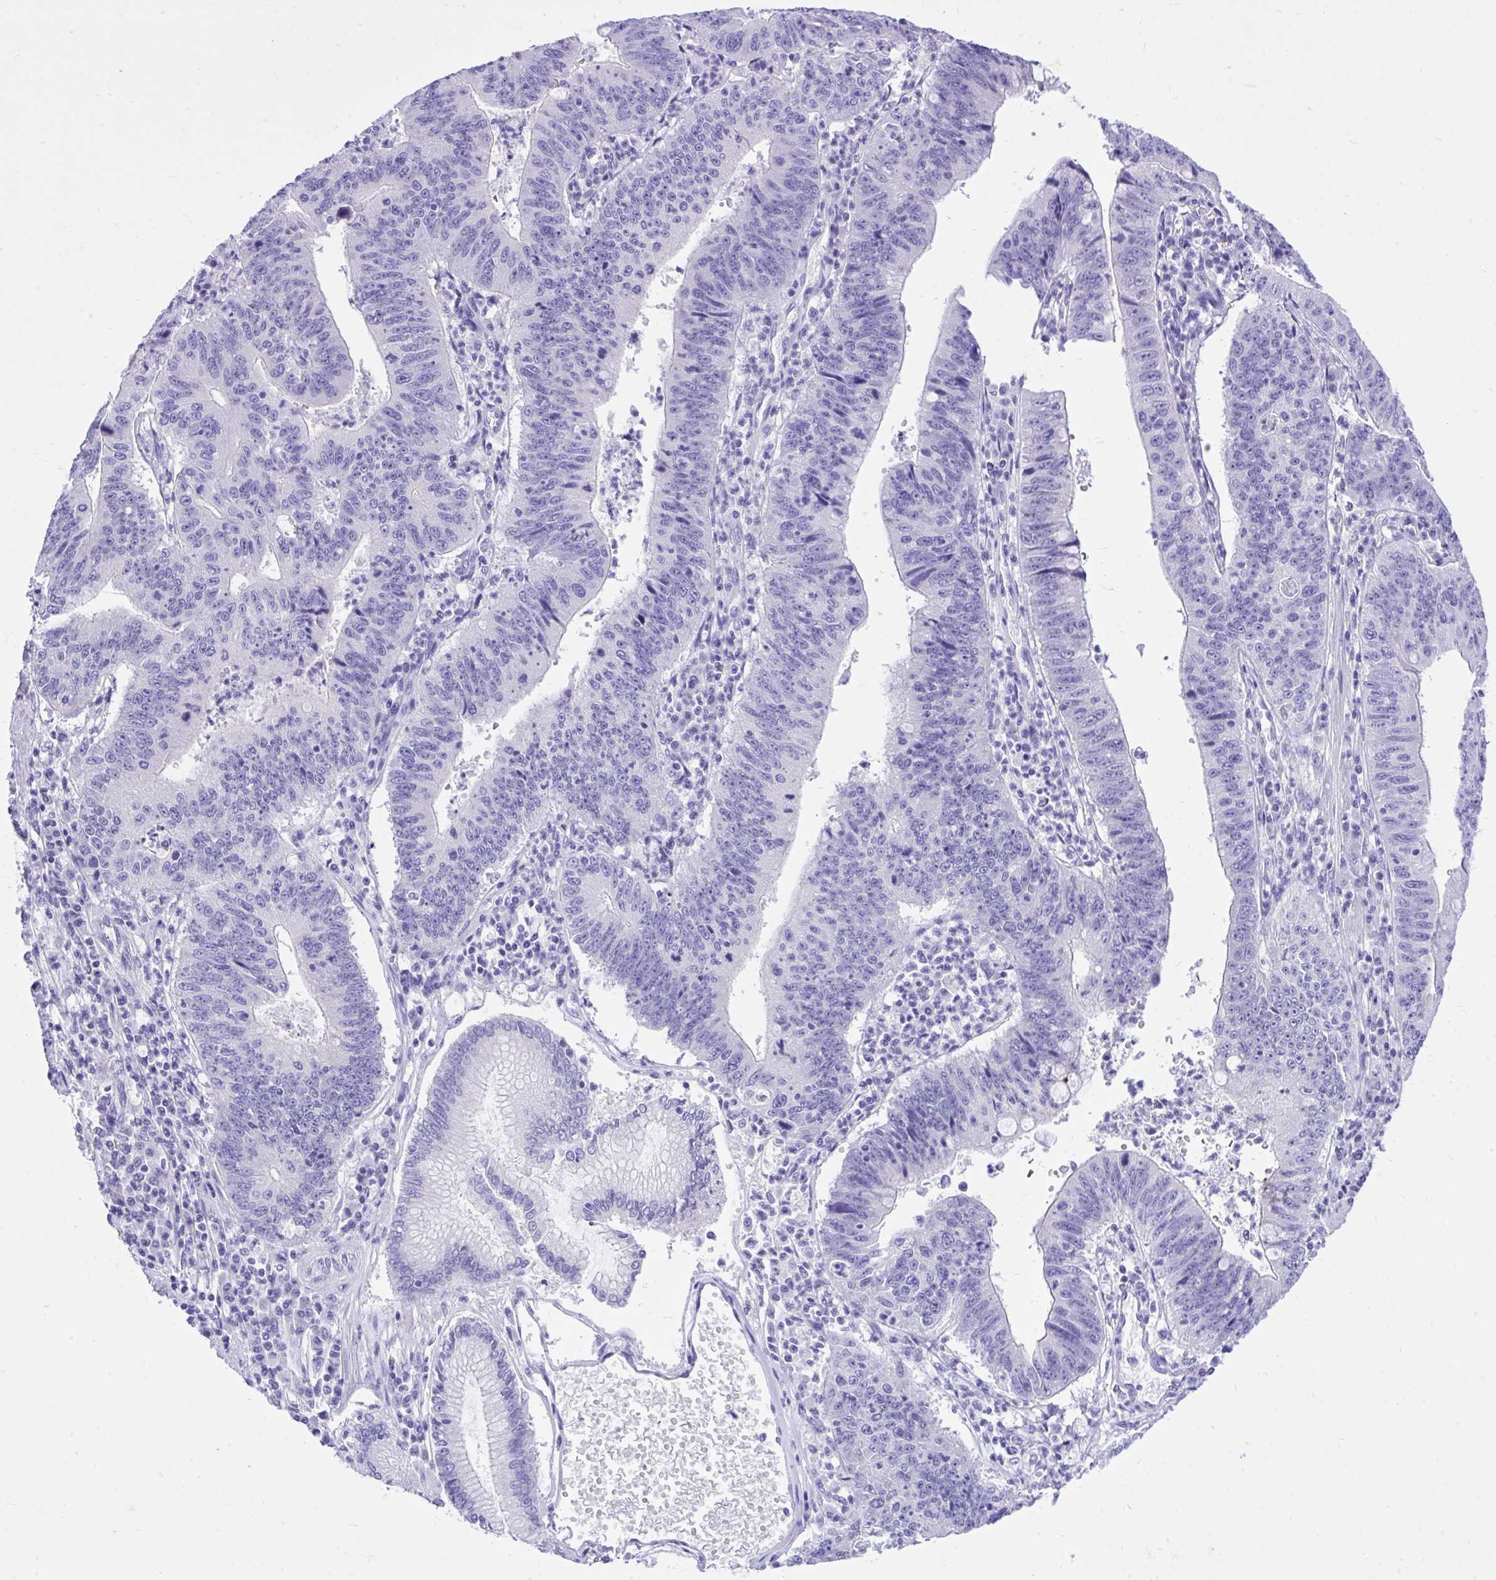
{"staining": {"intensity": "negative", "quantity": "none", "location": "none"}, "tissue": "stomach cancer", "cell_type": "Tumor cells", "image_type": "cancer", "snomed": [{"axis": "morphology", "description": "Adenocarcinoma, NOS"}, {"axis": "topography", "description": "Stomach"}], "caption": "Immunohistochemistry (IHC) photomicrograph of human stomach cancer (adenocarcinoma) stained for a protein (brown), which exhibits no staining in tumor cells. (Immunohistochemistry, brightfield microscopy, high magnification).", "gene": "MON1A", "patient": {"sex": "male", "age": 59}}